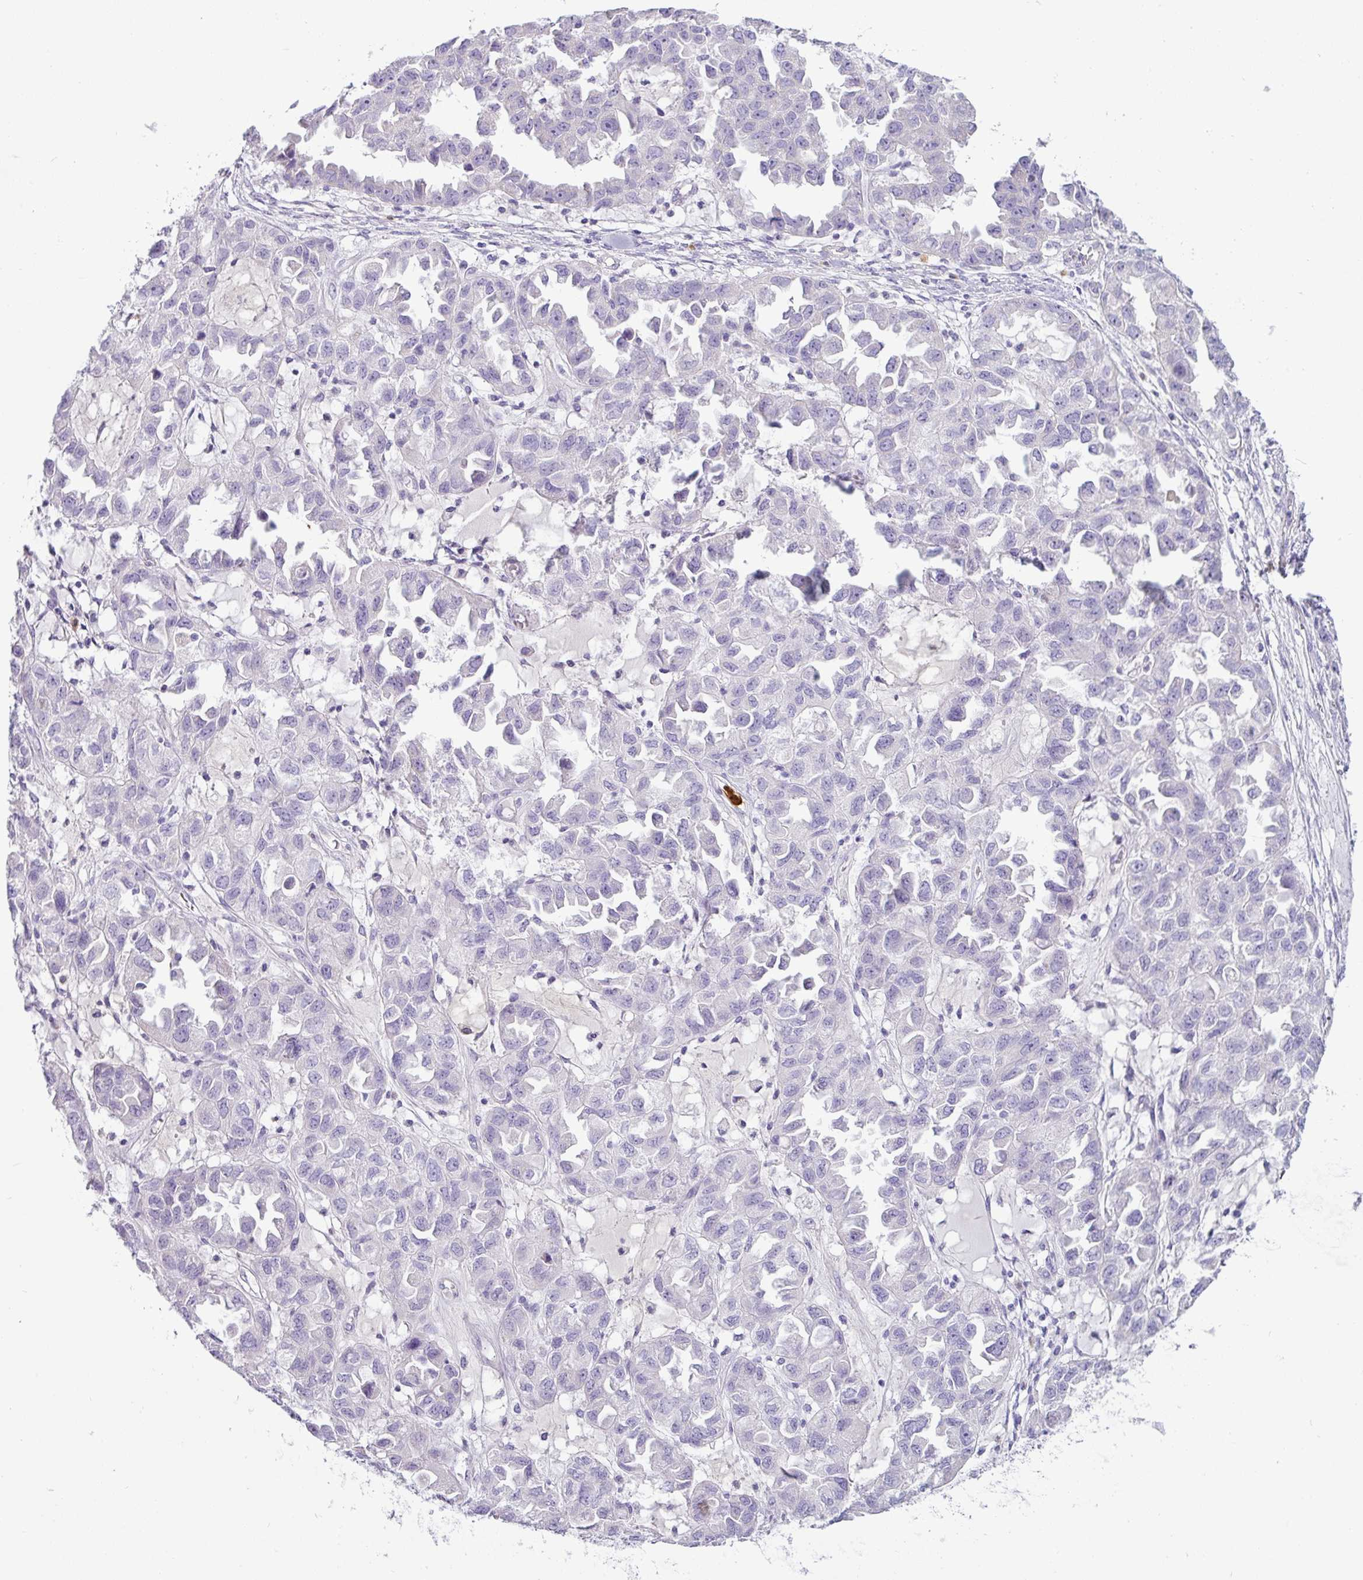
{"staining": {"intensity": "negative", "quantity": "none", "location": "none"}, "tissue": "ovarian cancer", "cell_type": "Tumor cells", "image_type": "cancer", "snomed": [{"axis": "morphology", "description": "Cystadenocarcinoma, serous, NOS"}, {"axis": "topography", "description": "Ovary"}], "caption": "IHC of human ovarian cancer (serous cystadenocarcinoma) reveals no staining in tumor cells.", "gene": "SH2D3C", "patient": {"sex": "female", "age": 84}}